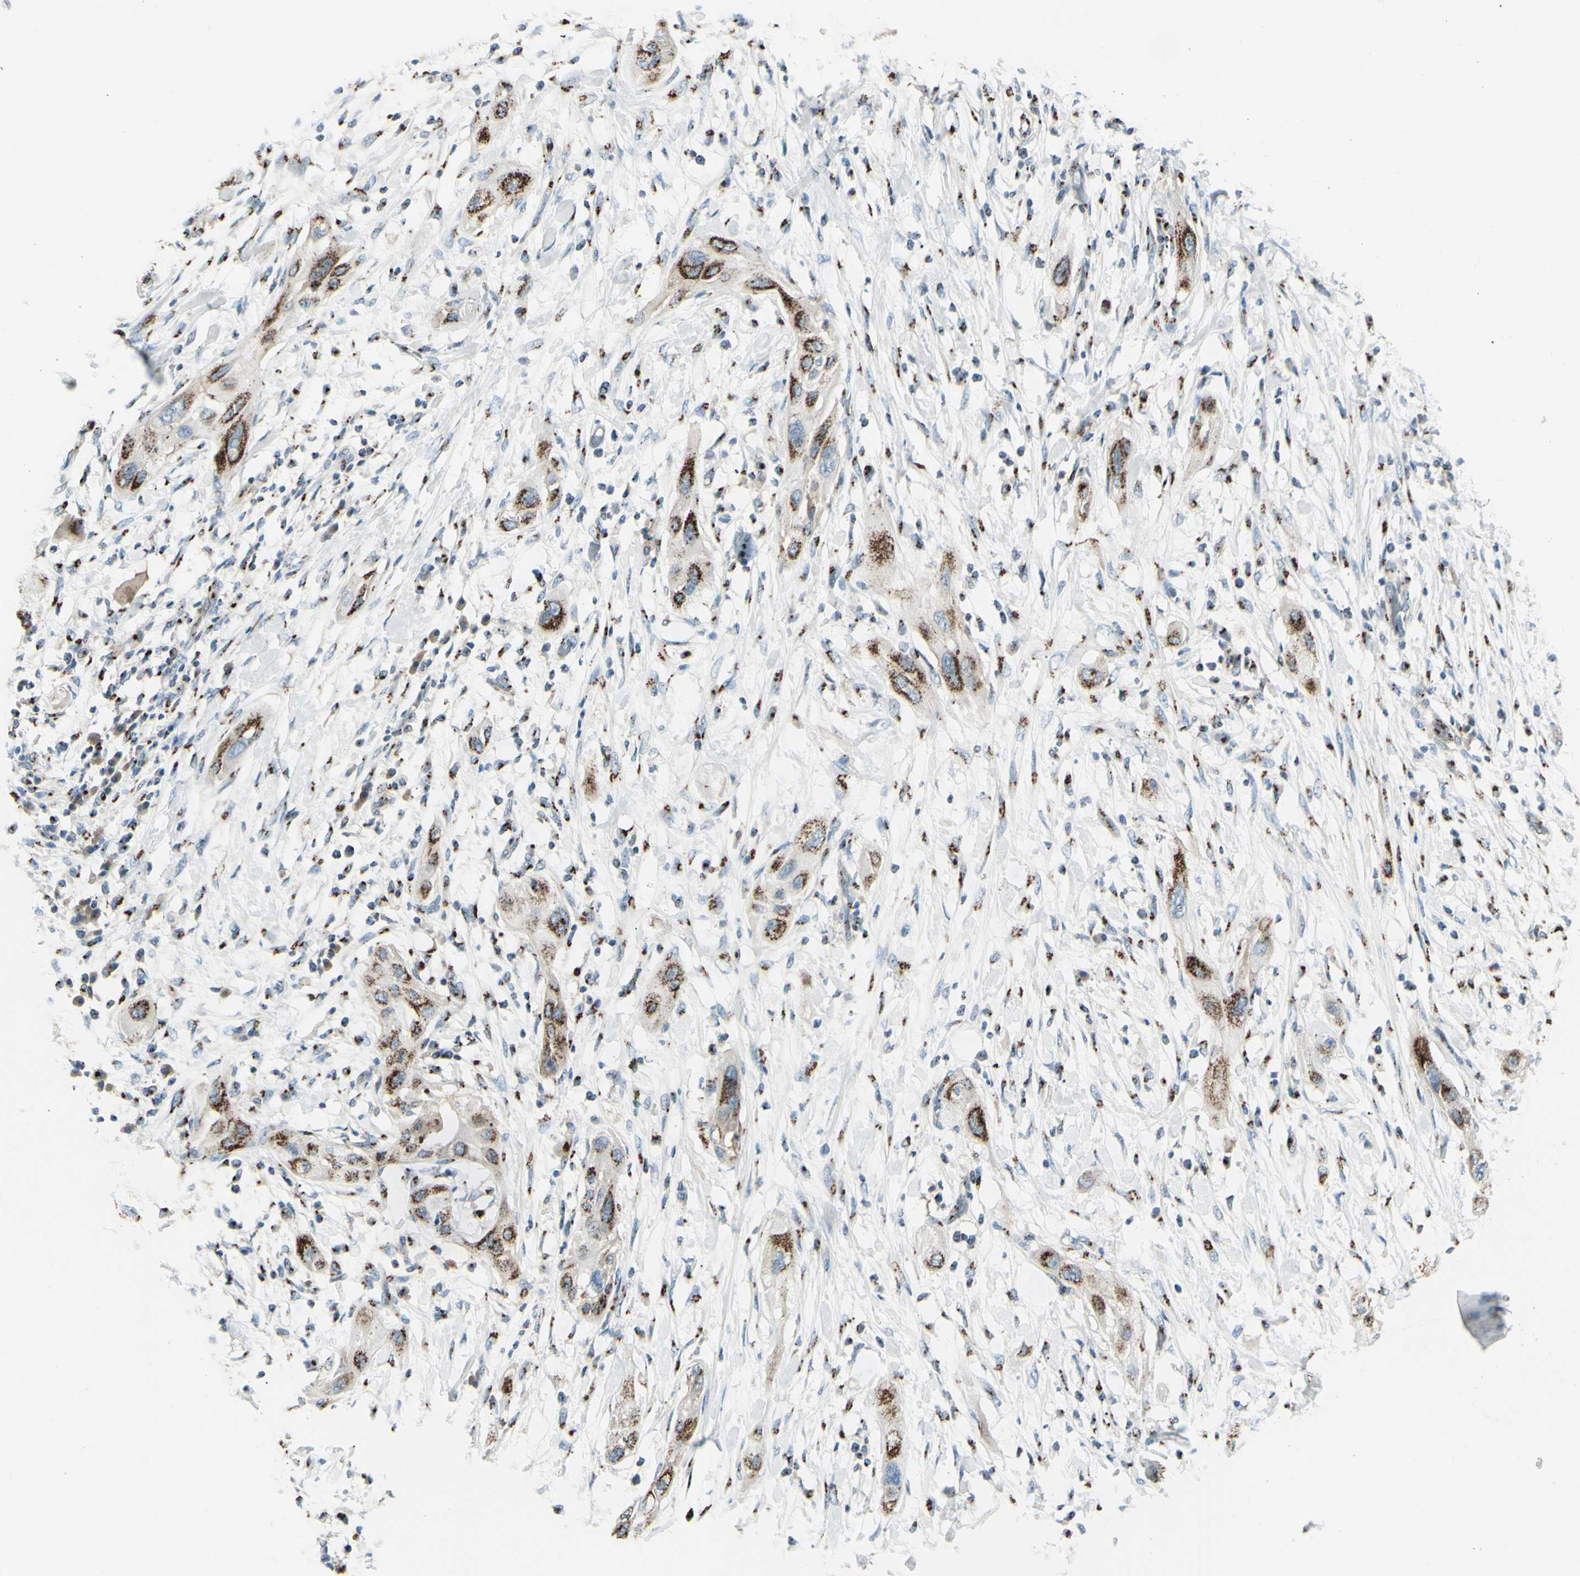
{"staining": {"intensity": "strong", "quantity": ">75%", "location": "cytoplasmic/membranous"}, "tissue": "lung cancer", "cell_type": "Tumor cells", "image_type": "cancer", "snomed": [{"axis": "morphology", "description": "Squamous cell carcinoma, NOS"}, {"axis": "topography", "description": "Lung"}], "caption": "A brown stain labels strong cytoplasmic/membranous positivity of a protein in human lung squamous cell carcinoma tumor cells.", "gene": "B4GALT1", "patient": {"sex": "female", "age": 47}}